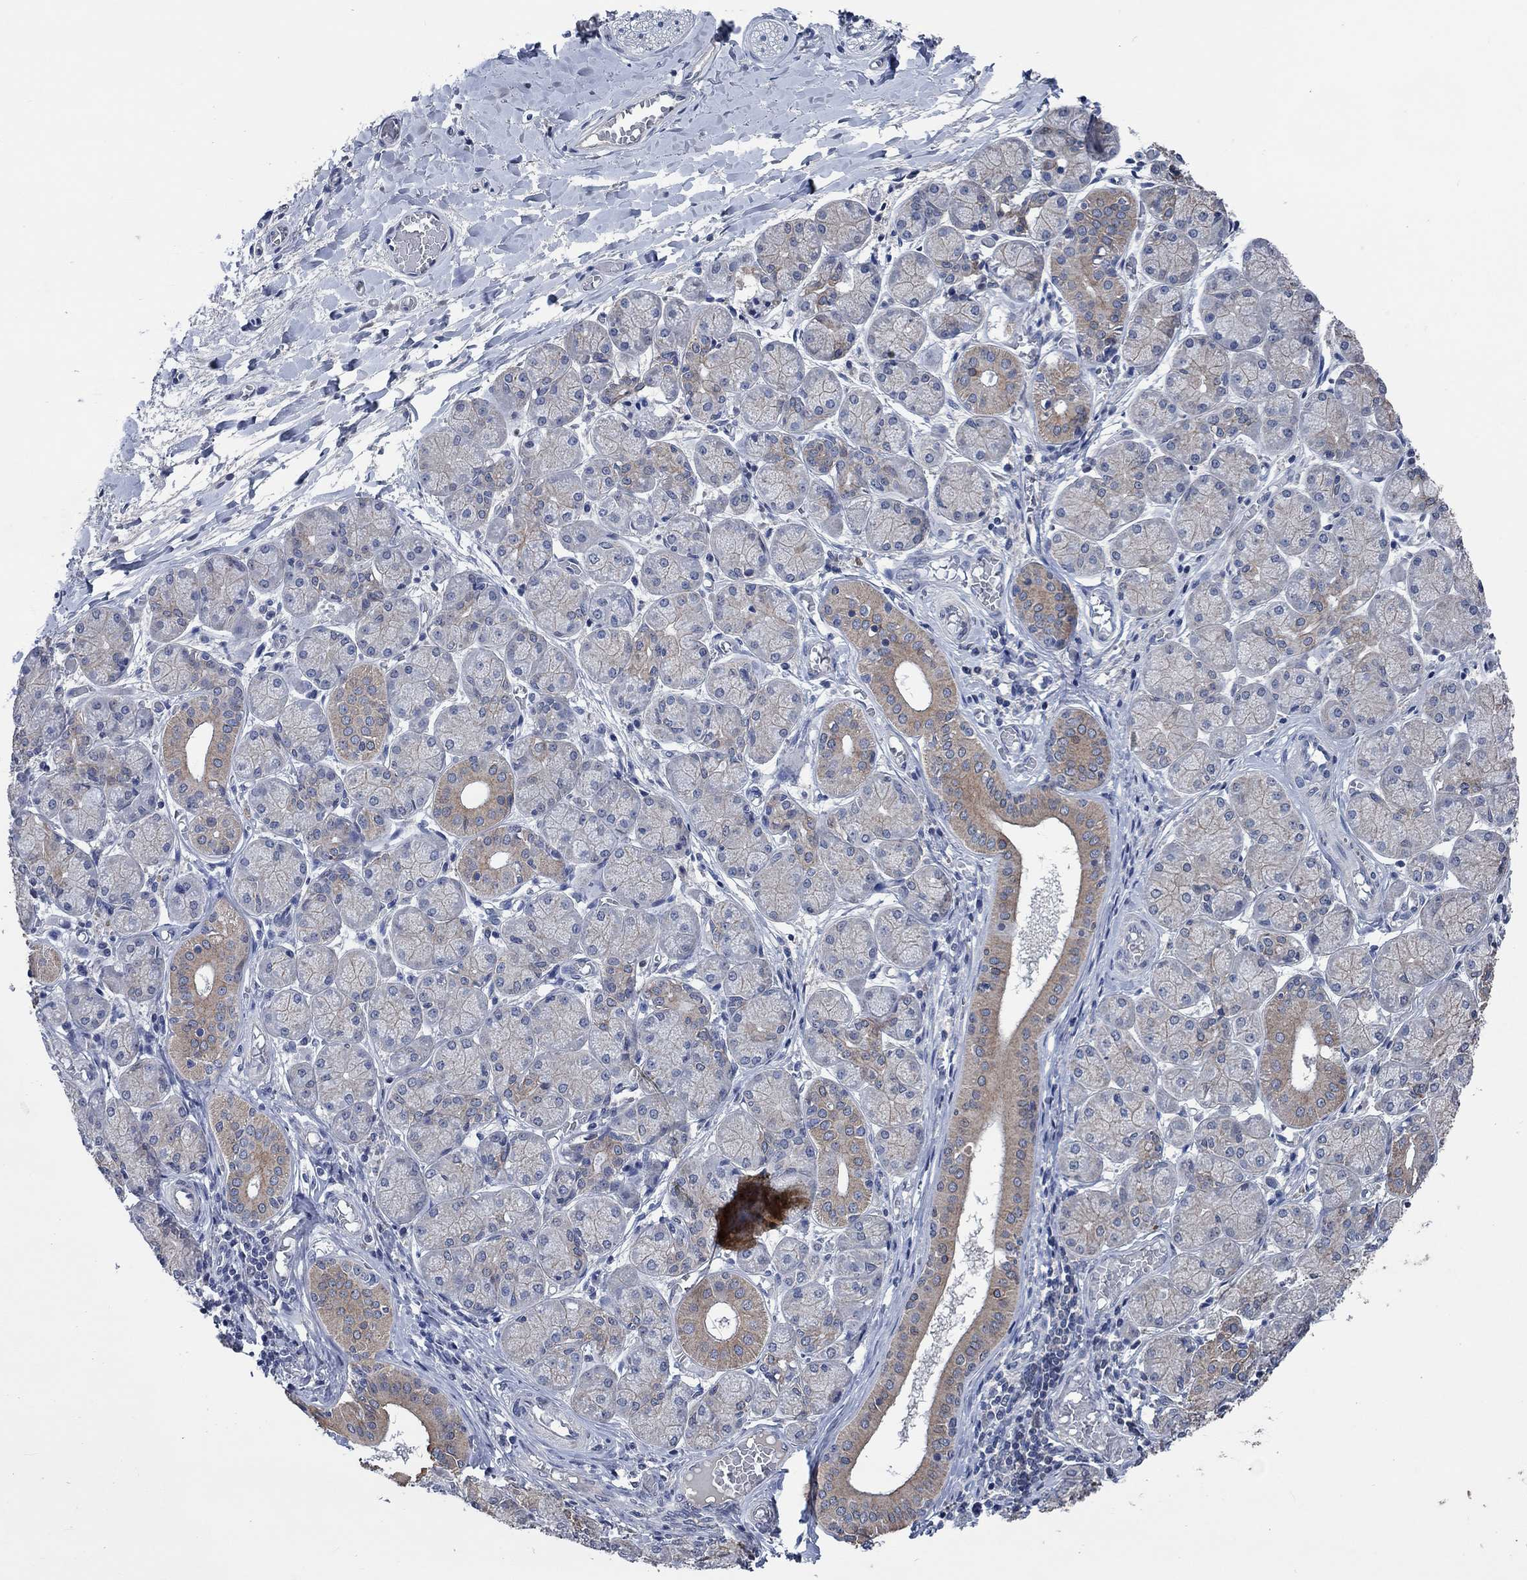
{"staining": {"intensity": "moderate", "quantity": "<25%", "location": "cytoplasmic/membranous"}, "tissue": "salivary gland", "cell_type": "Glandular cells", "image_type": "normal", "snomed": [{"axis": "morphology", "description": "Normal tissue, NOS"}, {"axis": "topography", "description": "Salivary gland"}, {"axis": "topography", "description": "Peripheral nerve tissue"}], "caption": "A low amount of moderate cytoplasmic/membranous staining is identified in about <25% of glandular cells in normal salivary gland.", "gene": "OBSCN", "patient": {"sex": "female", "age": 24}}